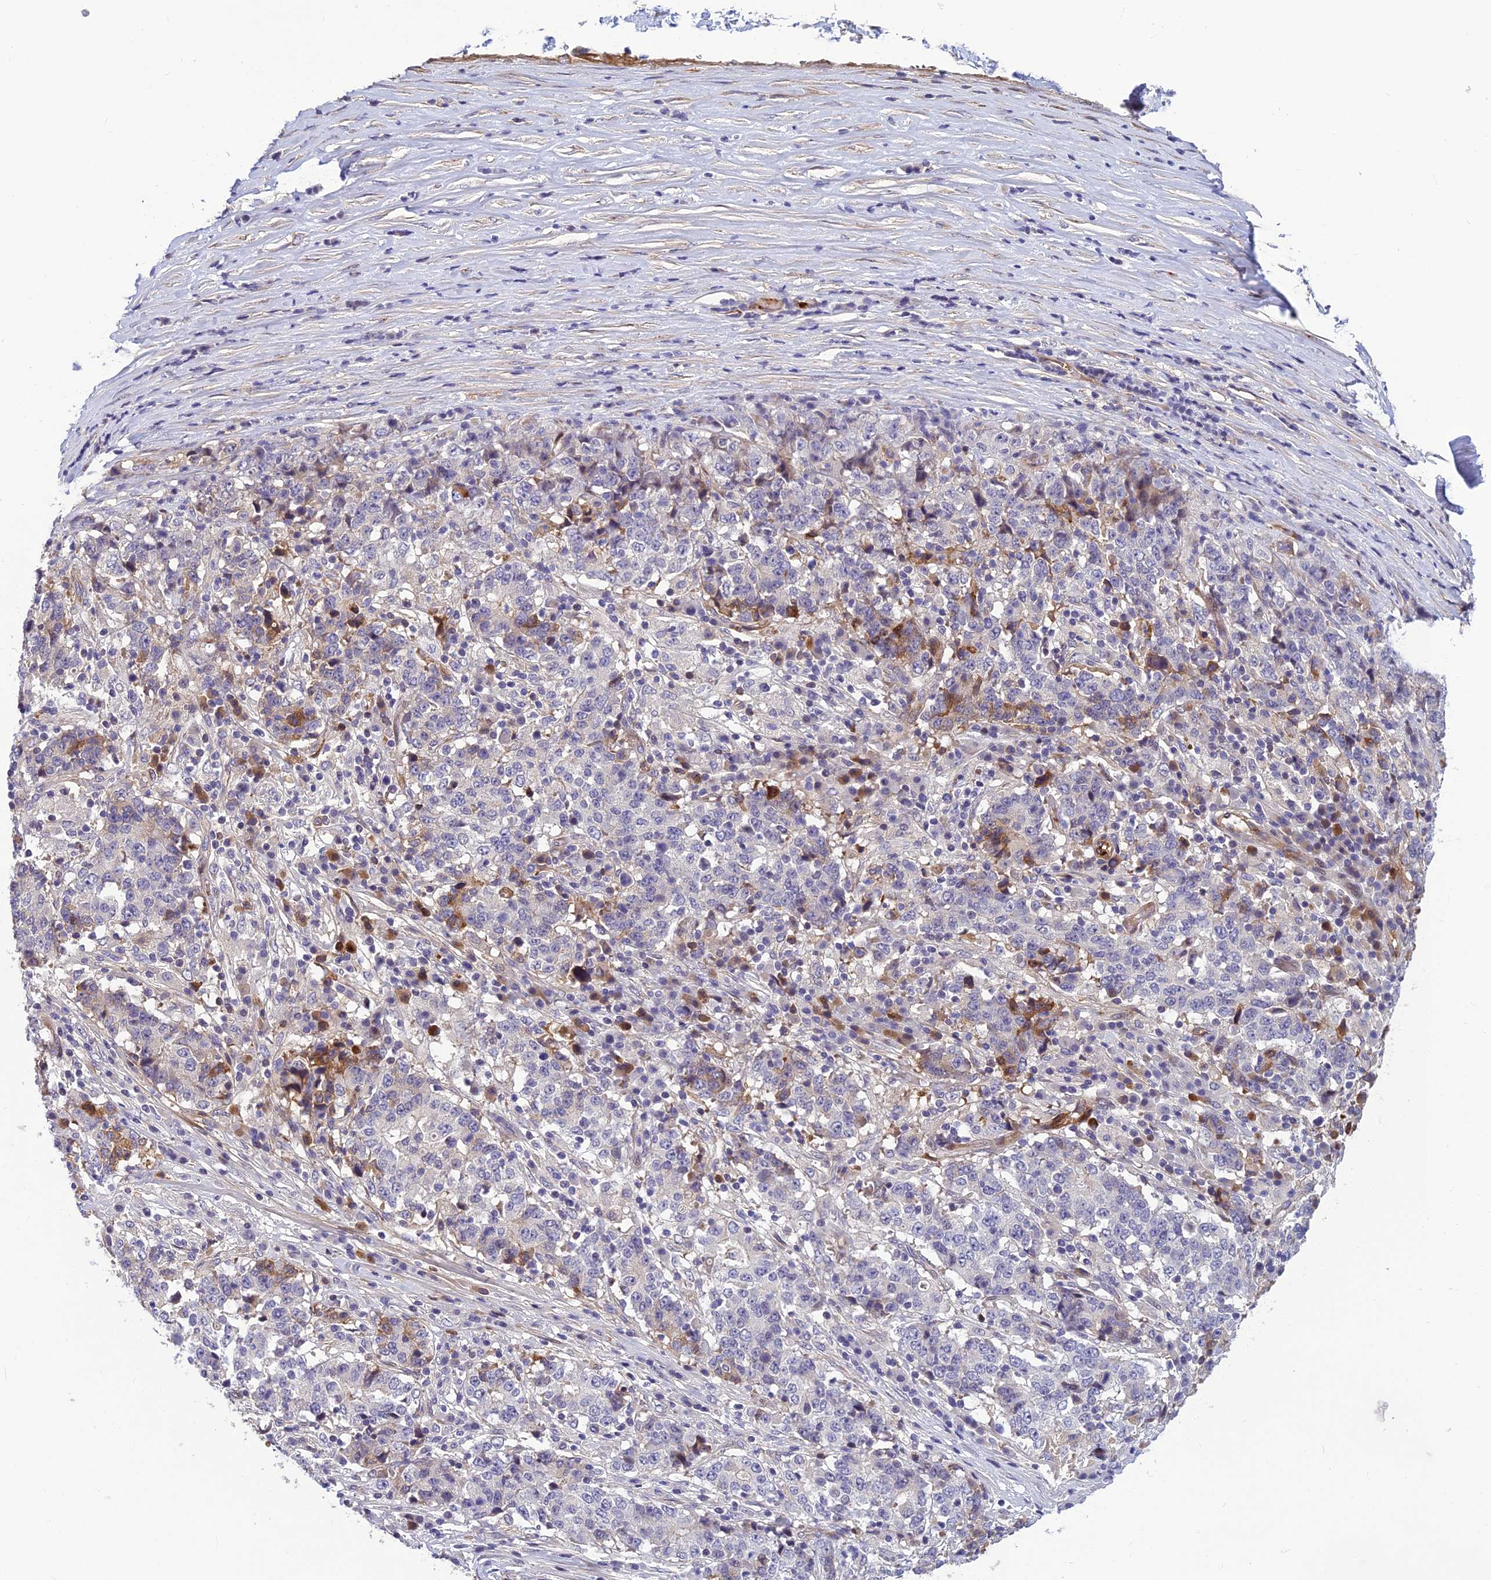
{"staining": {"intensity": "negative", "quantity": "none", "location": "none"}, "tissue": "stomach cancer", "cell_type": "Tumor cells", "image_type": "cancer", "snomed": [{"axis": "morphology", "description": "Adenocarcinoma, NOS"}, {"axis": "topography", "description": "Stomach"}], "caption": "High magnification brightfield microscopy of stomach cancer (adenocarcinoma) stained with DAB (3,3'-diaminobenzidine) (brown) and counterstained with hematoxylin (blue): tumor cells show no significant positivity.", "gene": "CLEC11A", "patient": {"sex": "male", "age": 59}}